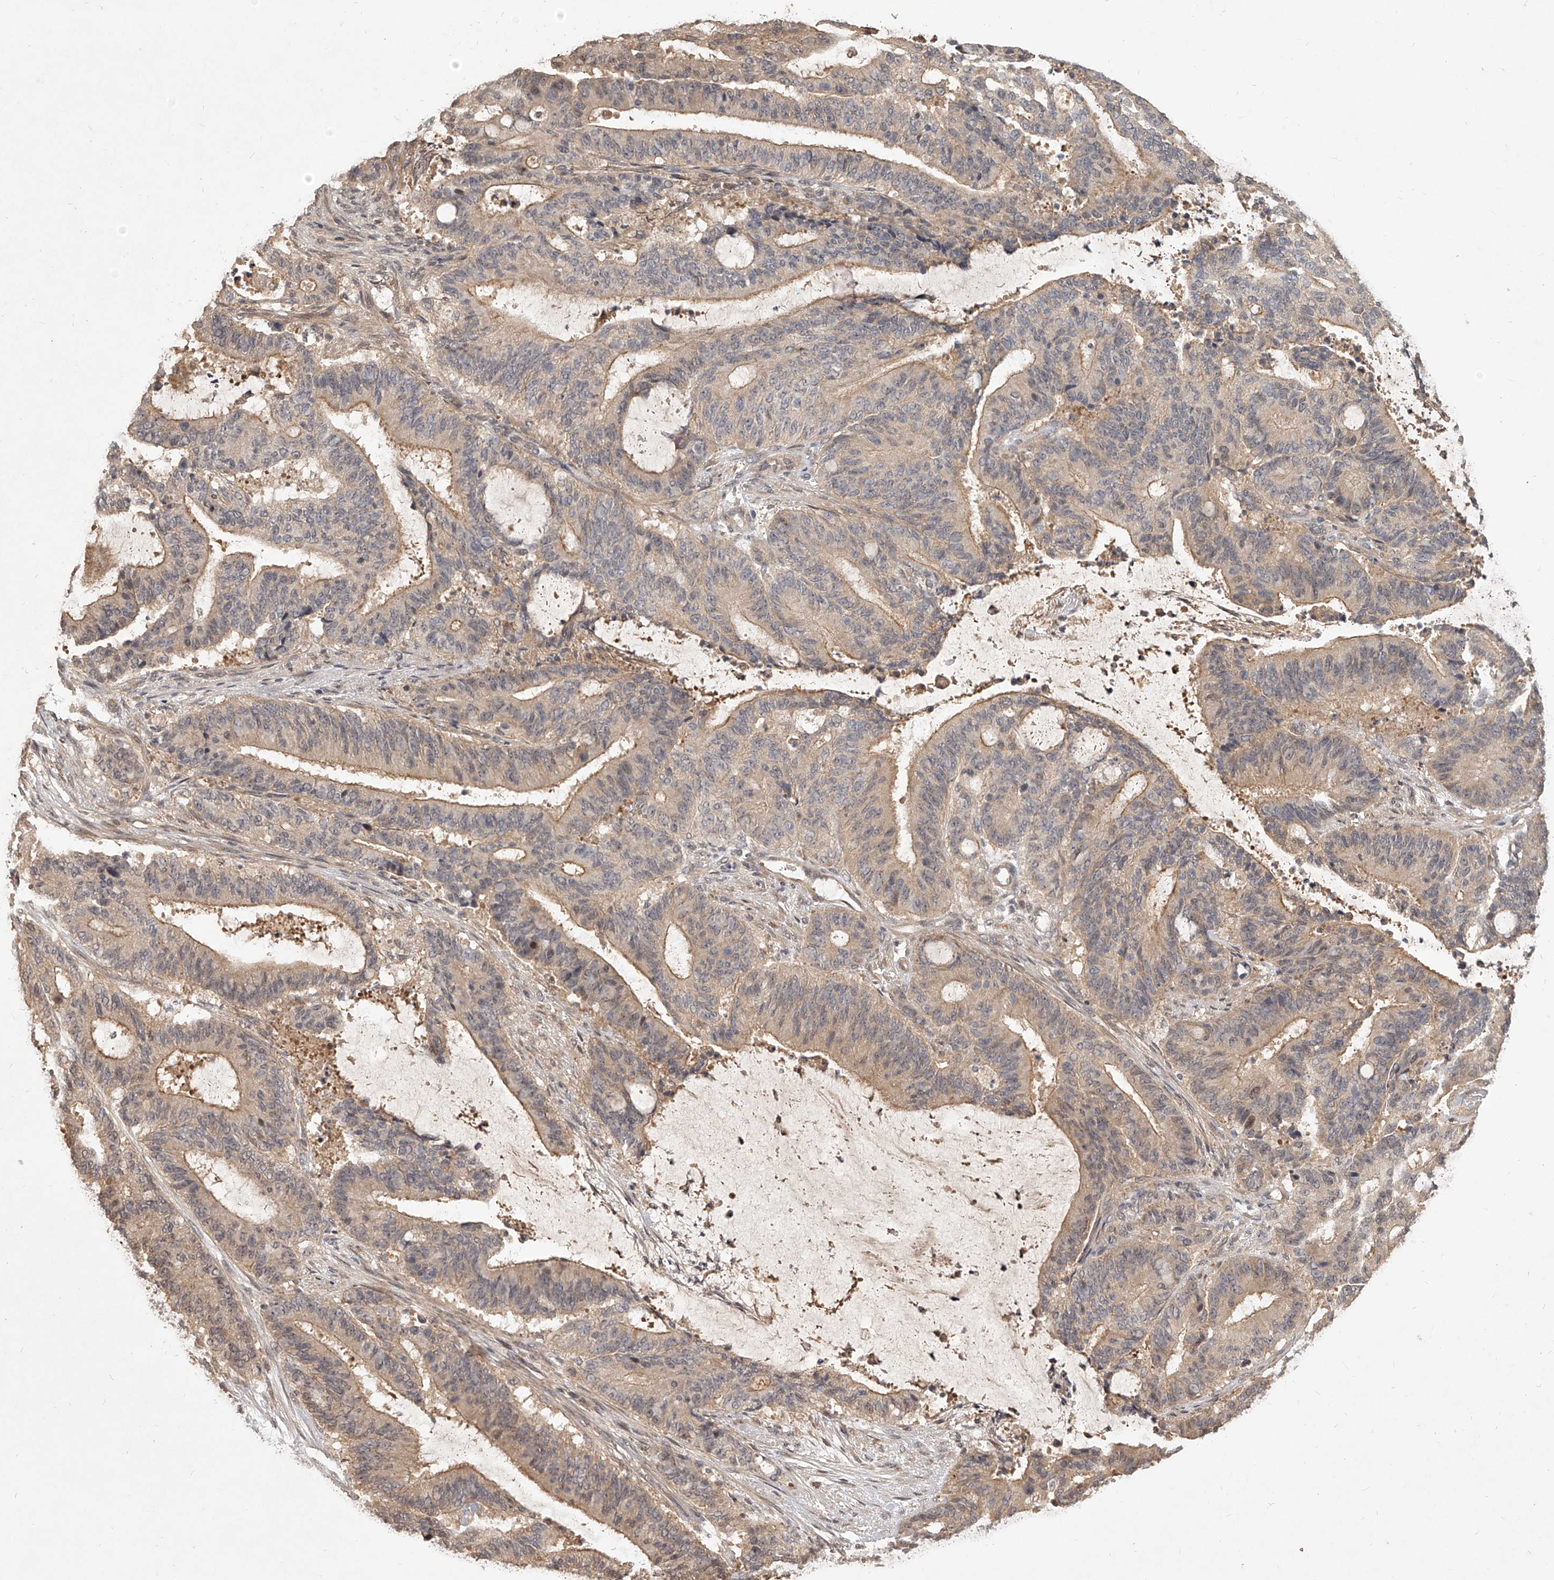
{"staining": {"intensity": "weak", "quantity": ">75%", "location": "cytoplasmic/membranous"}, "tissue": "liver cancer", "cell_type": "Tumor cells", "image_type": "cancer", "snomed": [{"axis": "morphology", "description": "Normal tissue, NOS"}, {"axis": "morphology", "description": "Cholangiocarcinoma"}, {"axis": "topography", "description": "Liver"}, {"axis": "topography", "description": "Peripheral nerve tissue"}], "caption": "A micrograph of liver cancer (cholangiocarcinoma) stained for a protein reveals weak cytoplasmic/membranous brown staining in tumor cells.", "gene": "SLC37A1", "patient": {"sex": "female", "age": 73}}